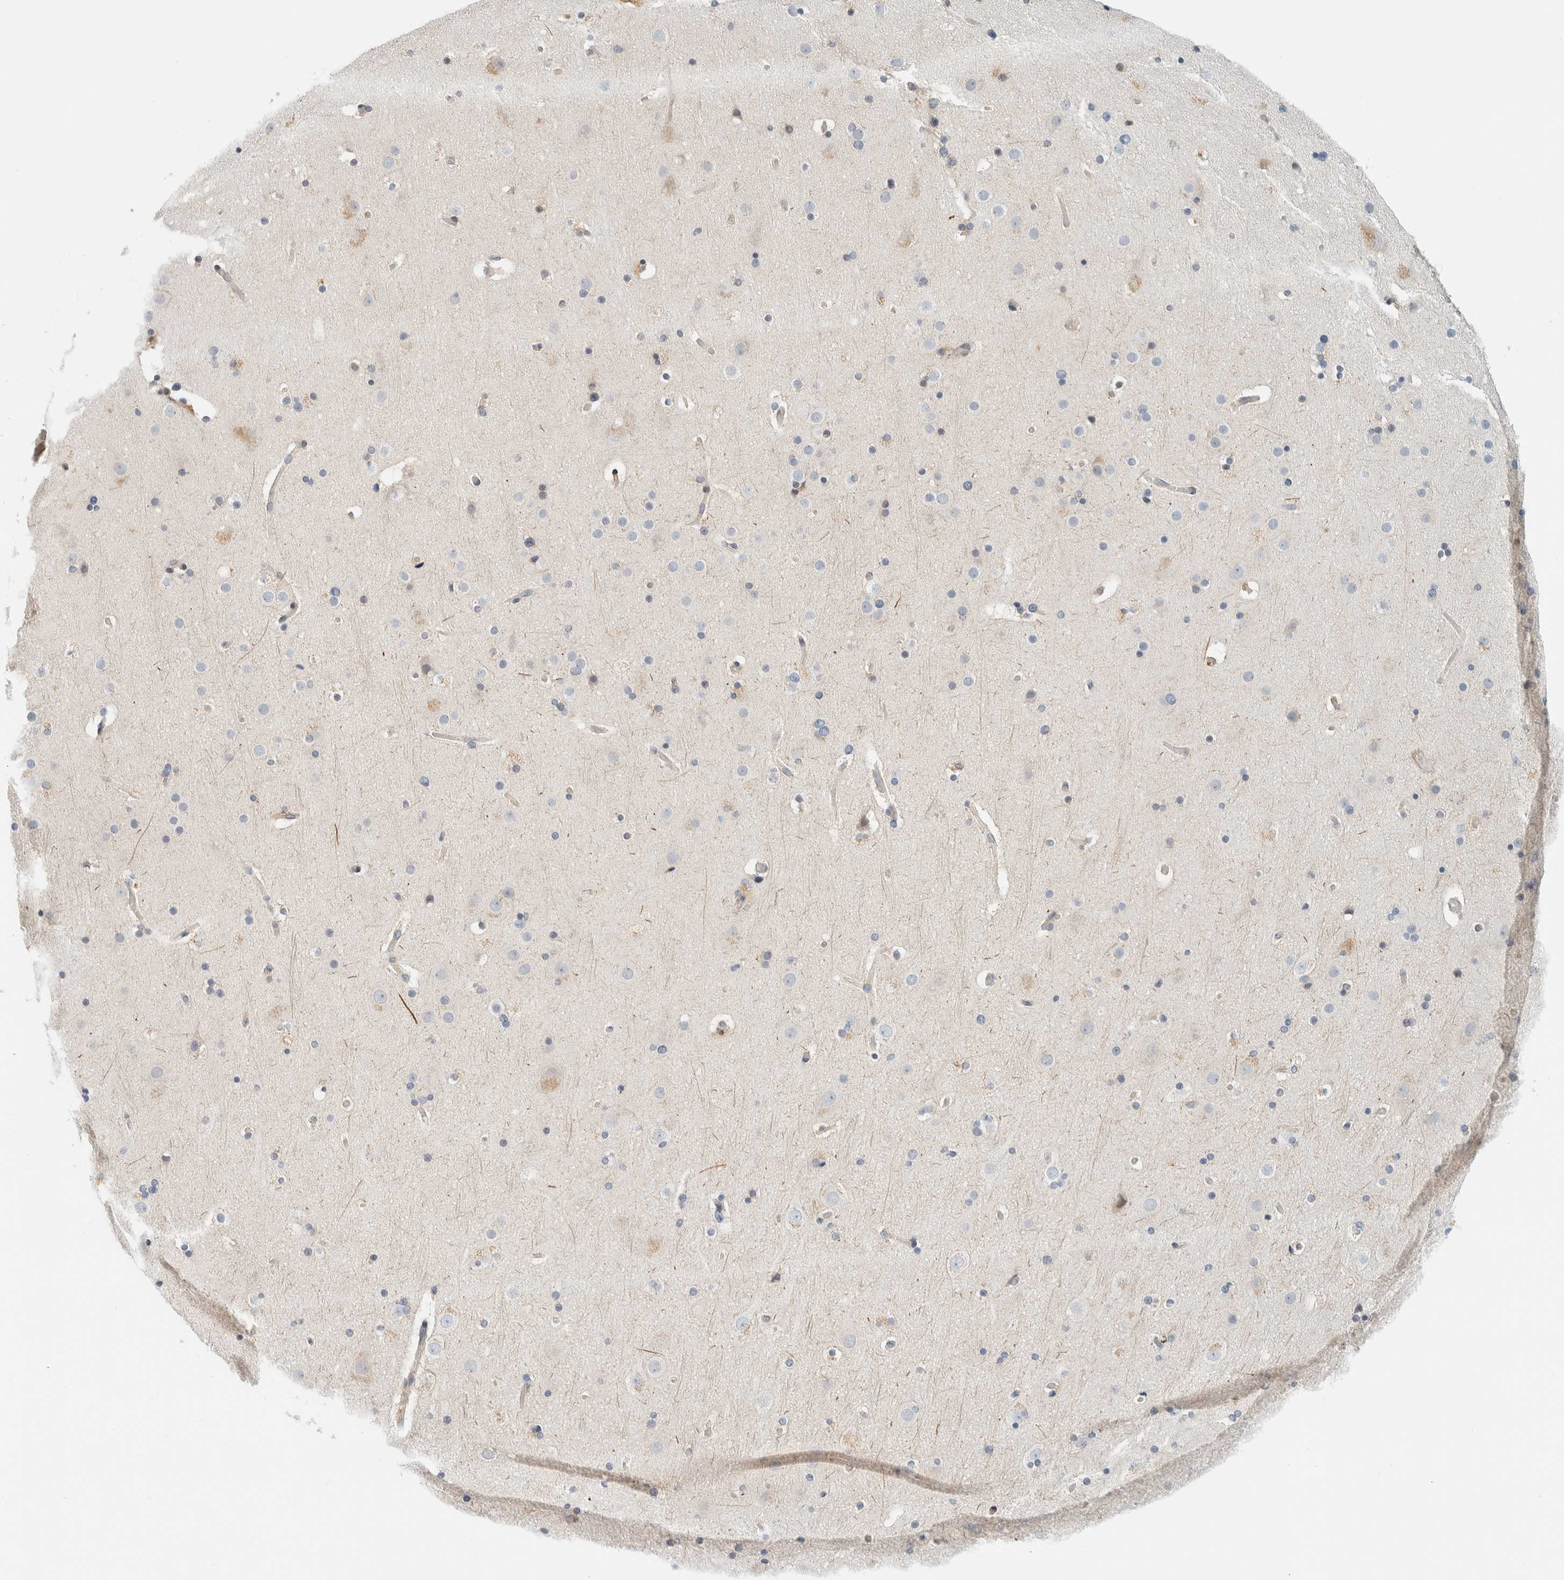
{"staining": {"intensity": "negative", "quantity": "none", "location": "none"}, "tissue": "cerebral cortex", "cell_type": "Endothelial cells", "image_type": "normal", "snomed": [{"axis": "morphology", "description": "Normal tissue, NOS"}, {"axis": "topography", "description": "Cerebral cortex"}], "caption": "Benign cerebral cortex was stained to show a protein in brown. There is no significant expression in endothelial cells.", "gene": "SUMF2", "patient": {"sex": "male", "age": 57}}